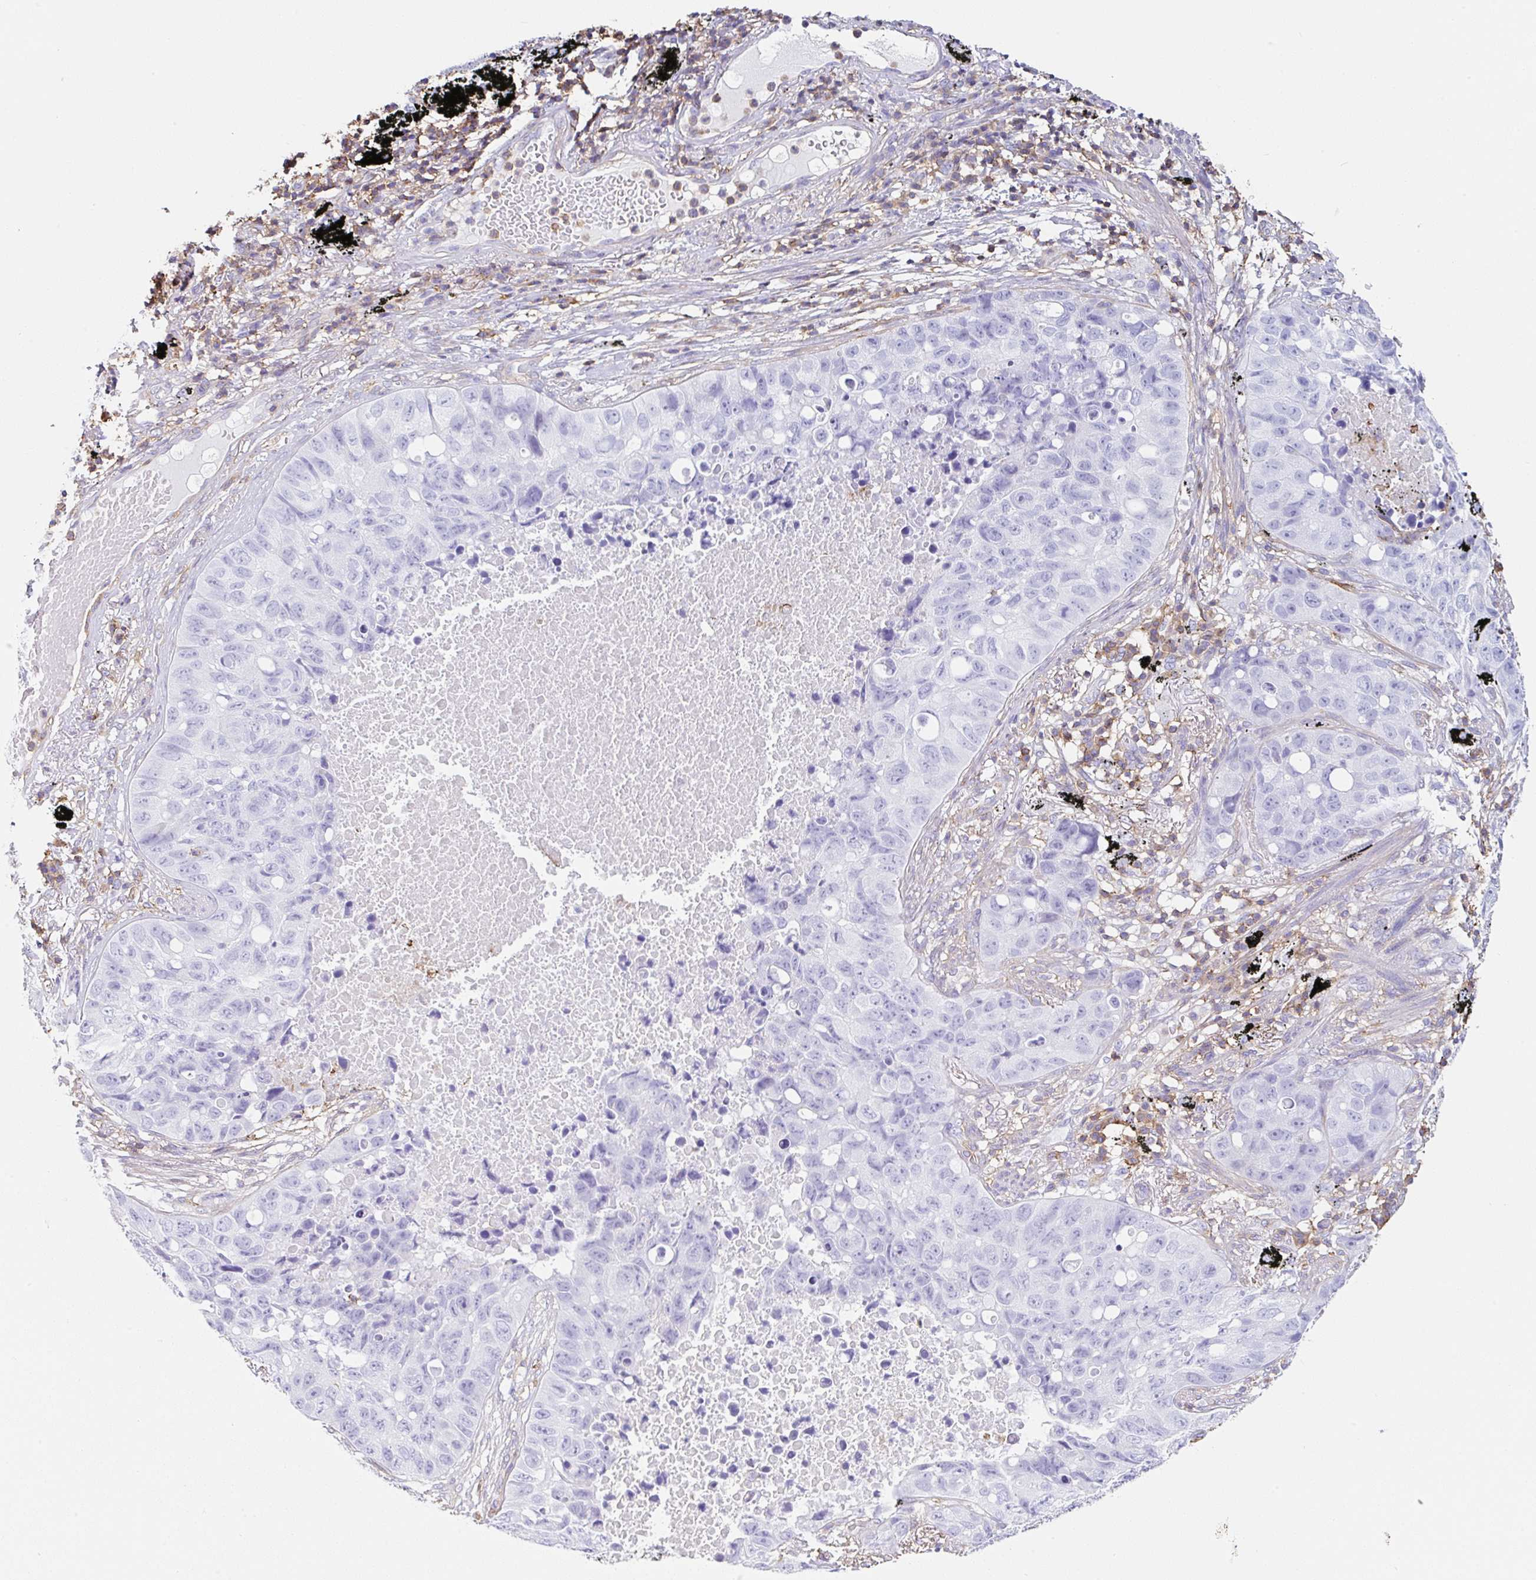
{"staining": {"intensity": "negative", "quantity": "none", "location": "none"}, "tissue": "lung cancer", "cell_type": "Tumor cells", "image_type": "cancer", "snomed": [{"axis": "morphology", "description": "Squamous cell carcinoma, NOS"}, {"axis": "topography", "description": "Lung"}], "caption": "IHC of lung squamous cell carcinoma reveals no staining in tumor cells.", "gene": "MTTP", "patient": {"sex": "male", "age": 60}}